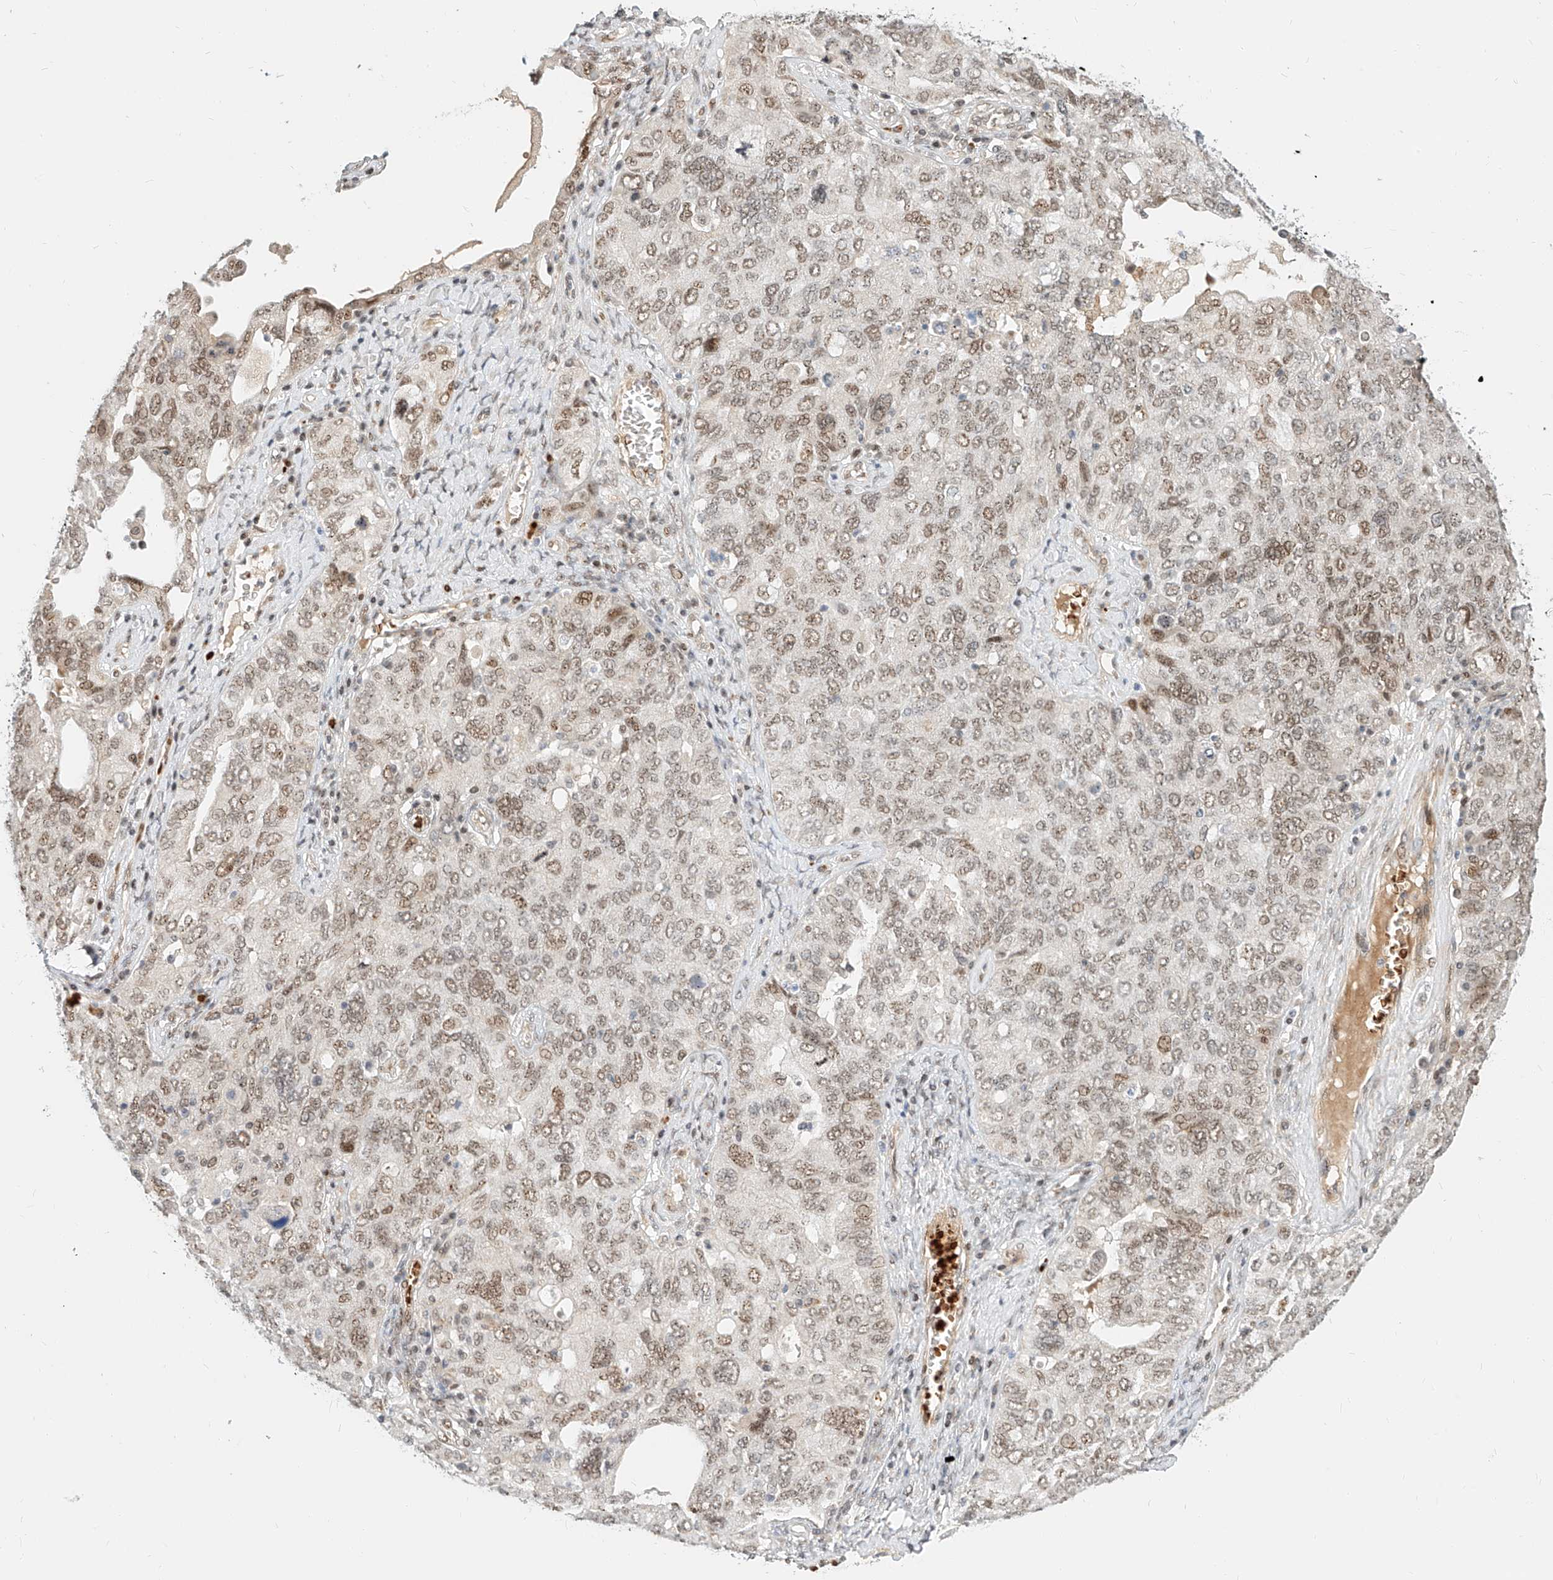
{"staining": {"intensity": "weak", "quantity": ">75%", "location": "nuclear"}, "tissue": "ovarian cancer", "cell_type": "Tumor cells", "image_type": "cancer", "snomed": [{"axis": "morphology", "description": "Carcinoma, endometroid"}, {"axis": "topography", "description": "Ovary"}], "caption": "Ovarian cancer was stained to show a protein in brown. There is low levels of weak nuclear expression in about >75% of tumor cells. The protein of interest is stained brown, and the nuclei are stained in blue (DAB (3,3'-diaminobenzidine) IHC with brightfield microscopy, high magnification).", "gene": "CBX8", "patient": {"sex": "female", "age": 62}}